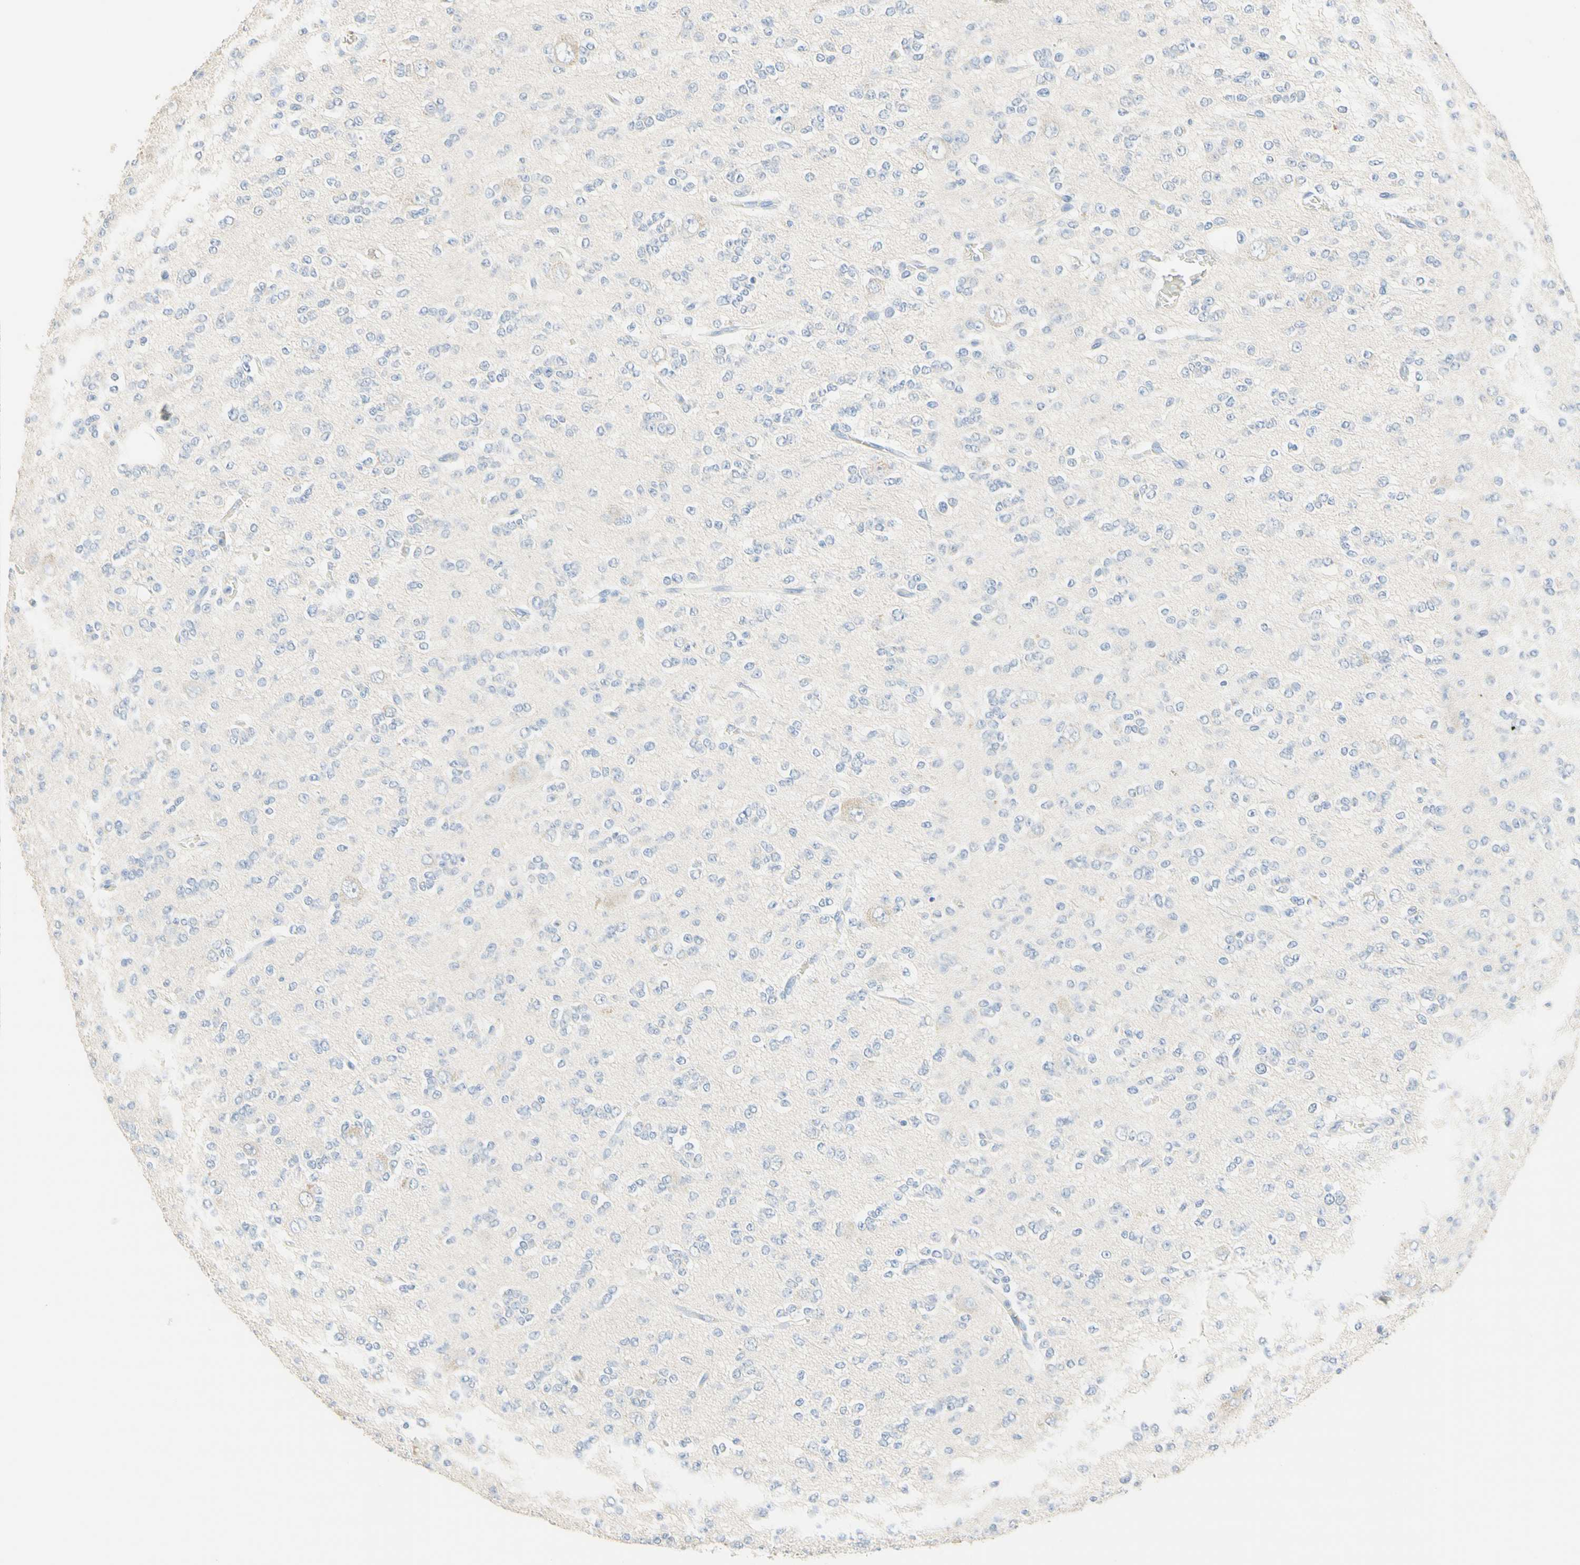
{"staining": {"intensity": "negative", "quantity": "none", "location": "none"}, "tissue": "glioma", "cell_type": "Tumor cells", "image_type": "cancer", "snomed": [{"axis": "morphology", "description": "Glioma, malignant, Low grade"}, {"axis": "topography", "description": "Brain"}], "caption": "Tumor cells show no significant protein positivity in glioma.", "gene": "NECTIN4", "patient": {"sex": "male", "age": 38}}